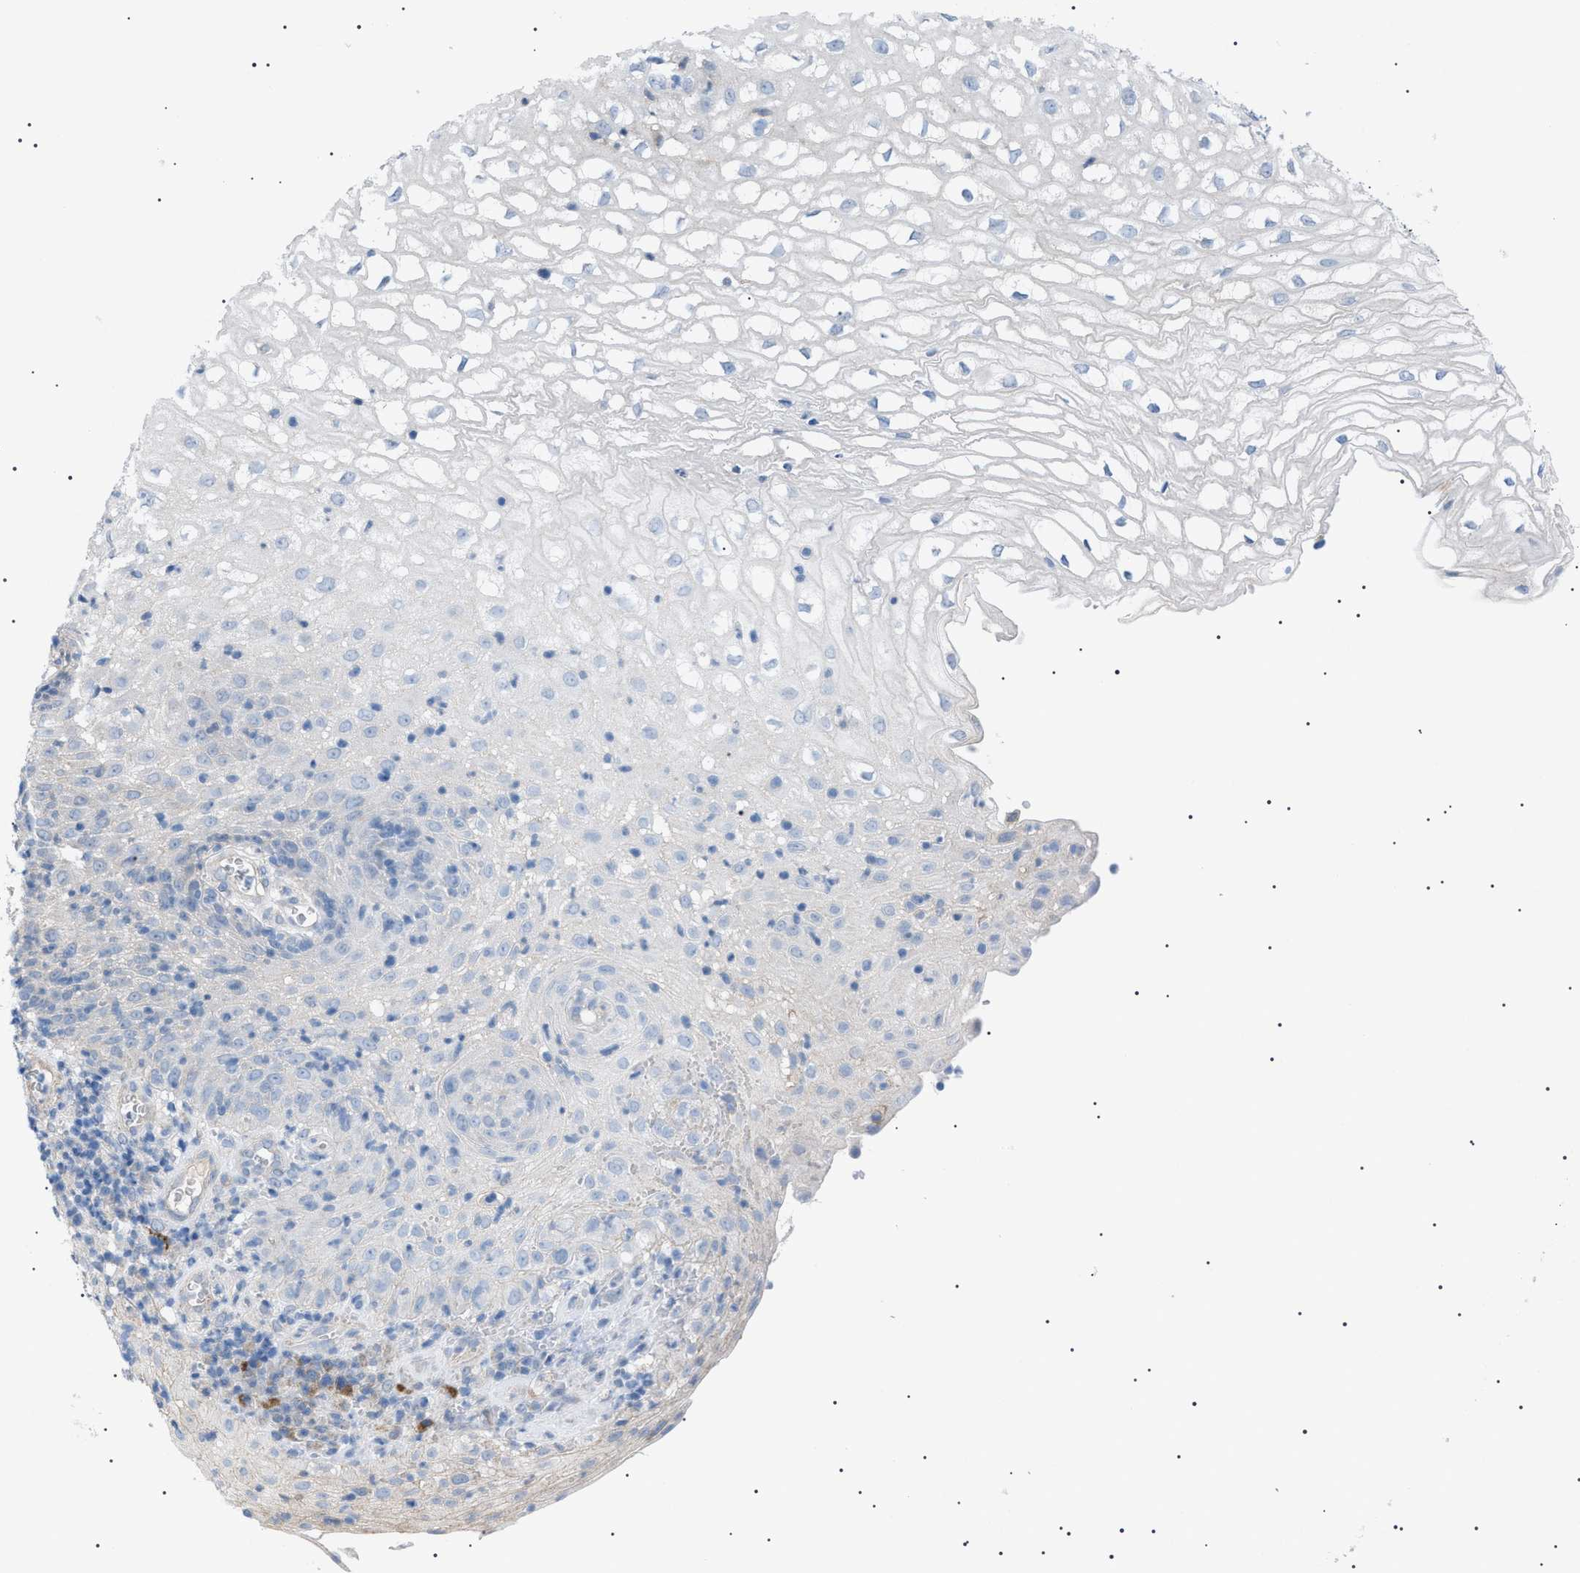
{"staining": {"intensity": "negative", "quantity": "none", "location": "none"}, "tissue": "cervical cancer", "cell_type": "Tumor cells", "image_type": "cancer", "snomed": [{"axis": "morphology", "description": "Squamous cell carcinoma, NOS"}, {"axis": "topography", "description": "Cervix"}], "caption": "Immunohistochemical staining of cervical cancer (squamous cell carcinoma) demonstrates no significant expression in tumor cells.", "gene": "ADAMTS1", "patient": {"sex": "female", "age": 32}}